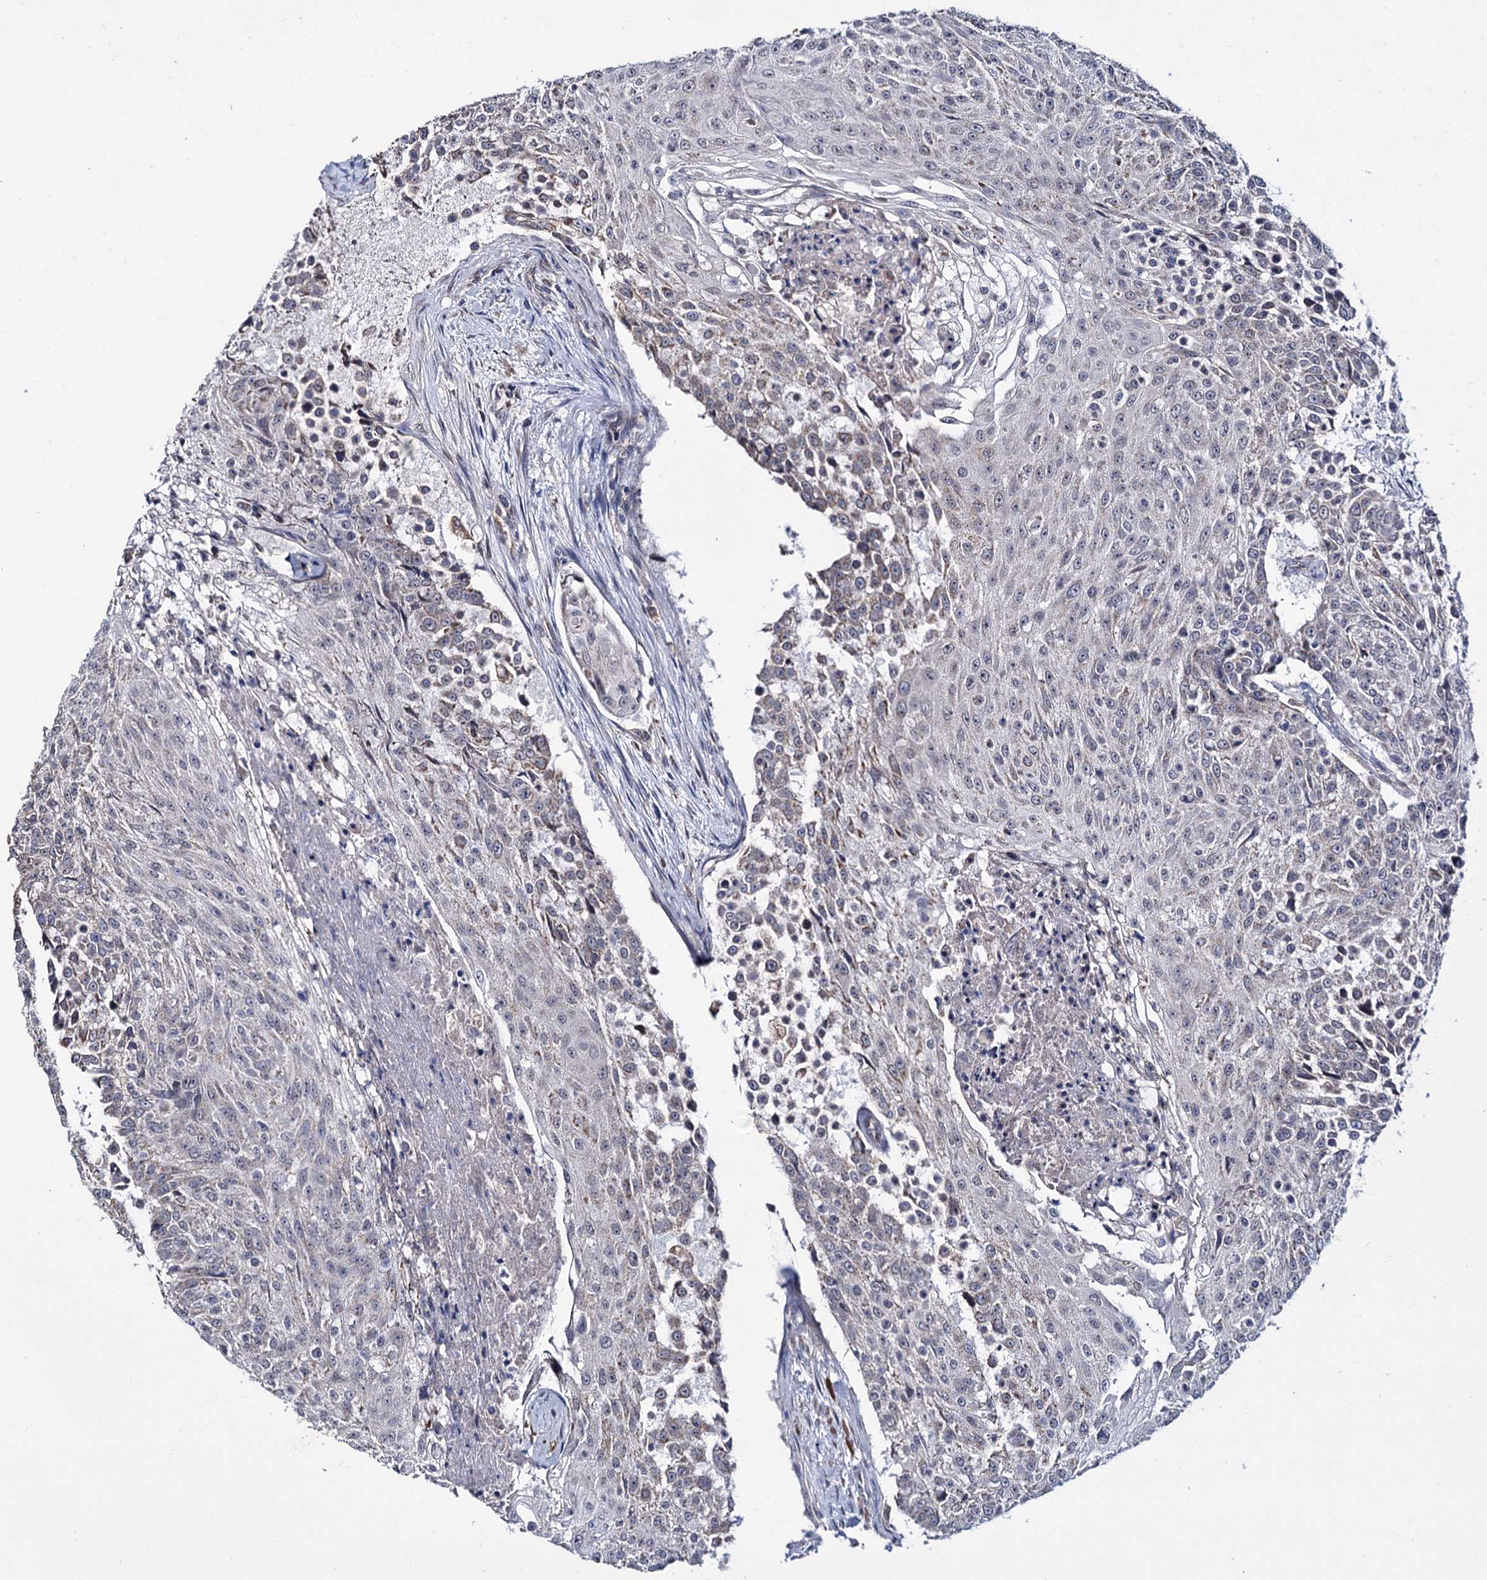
{"staining": {"intensity": "weak", "quantity": "<25%", "location": "cytoplasmic/membranous"}, "tissue": "urothelial cancer", "cell_type": "Tumor cells", "image_type": "cancer", "snomed": [{"axis": "morphology", "description": "Urothelial carcinoma, High grade"}, {"axis": "topography", "description": "Urinary bladder"}], "caption": "Micrograph shows no significant protein staining in tumor cells of high-grade urothelial carcinoma.", "gene": "CLPB", "patient": {"sex": "female", "age": 63}}